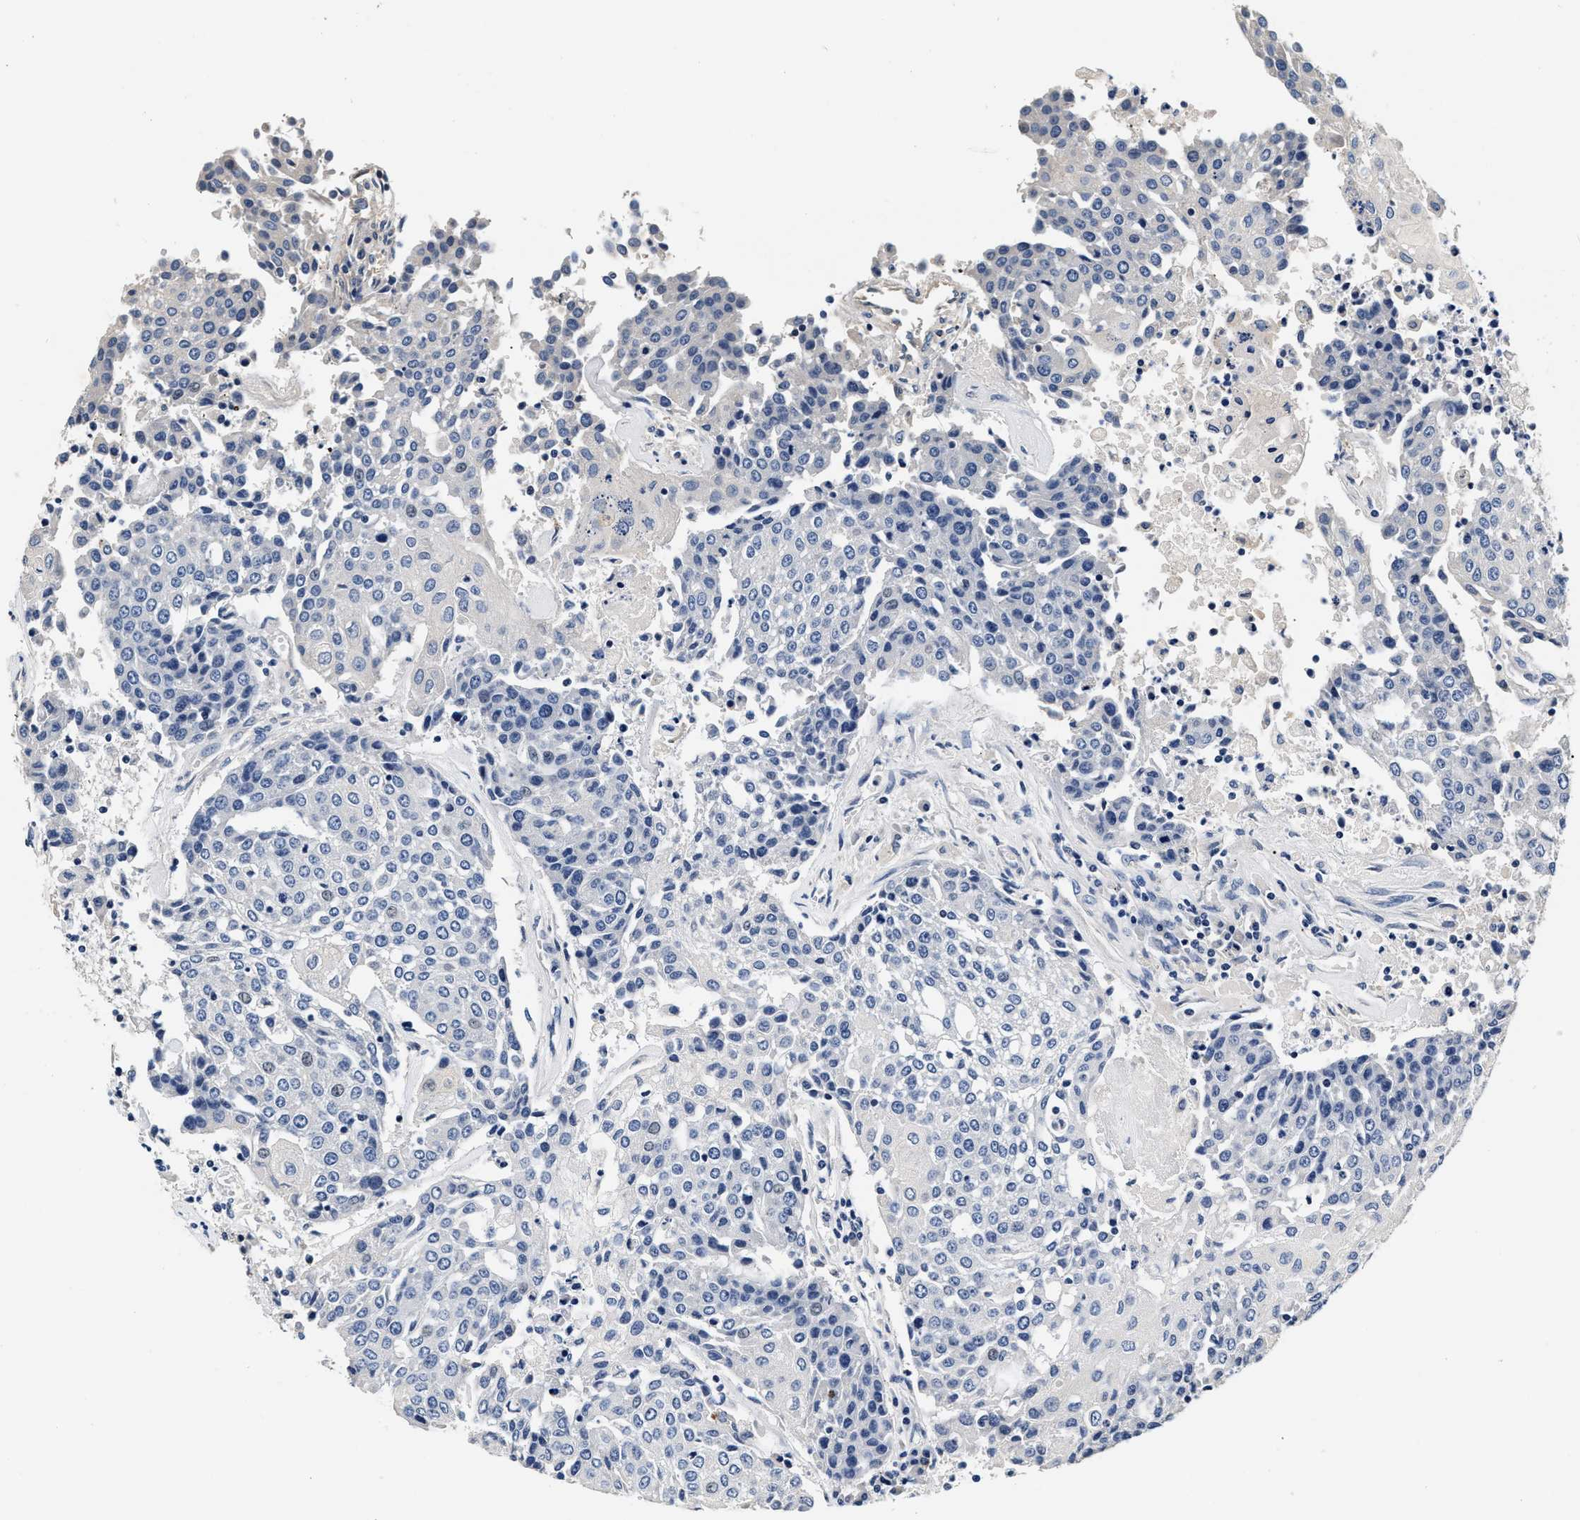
{"staining": {"intensity": "negative", "quantity": "none", "location": "none"}, "tissue": "urothelial cancer", "cell_type": "Tumor cells", "image_type": "cancer", "snomed": [{"axis": "morphology", "description": "Urothelial carcinoma, High grade"}, {"axis": "topography", "description": "Urinary bladder"}], "caption": "The micrograph shows no staining of tumor cells in urothelial cancer.", "gene": "ABCG8", "patient": {"sex": "female", "age": 85}}